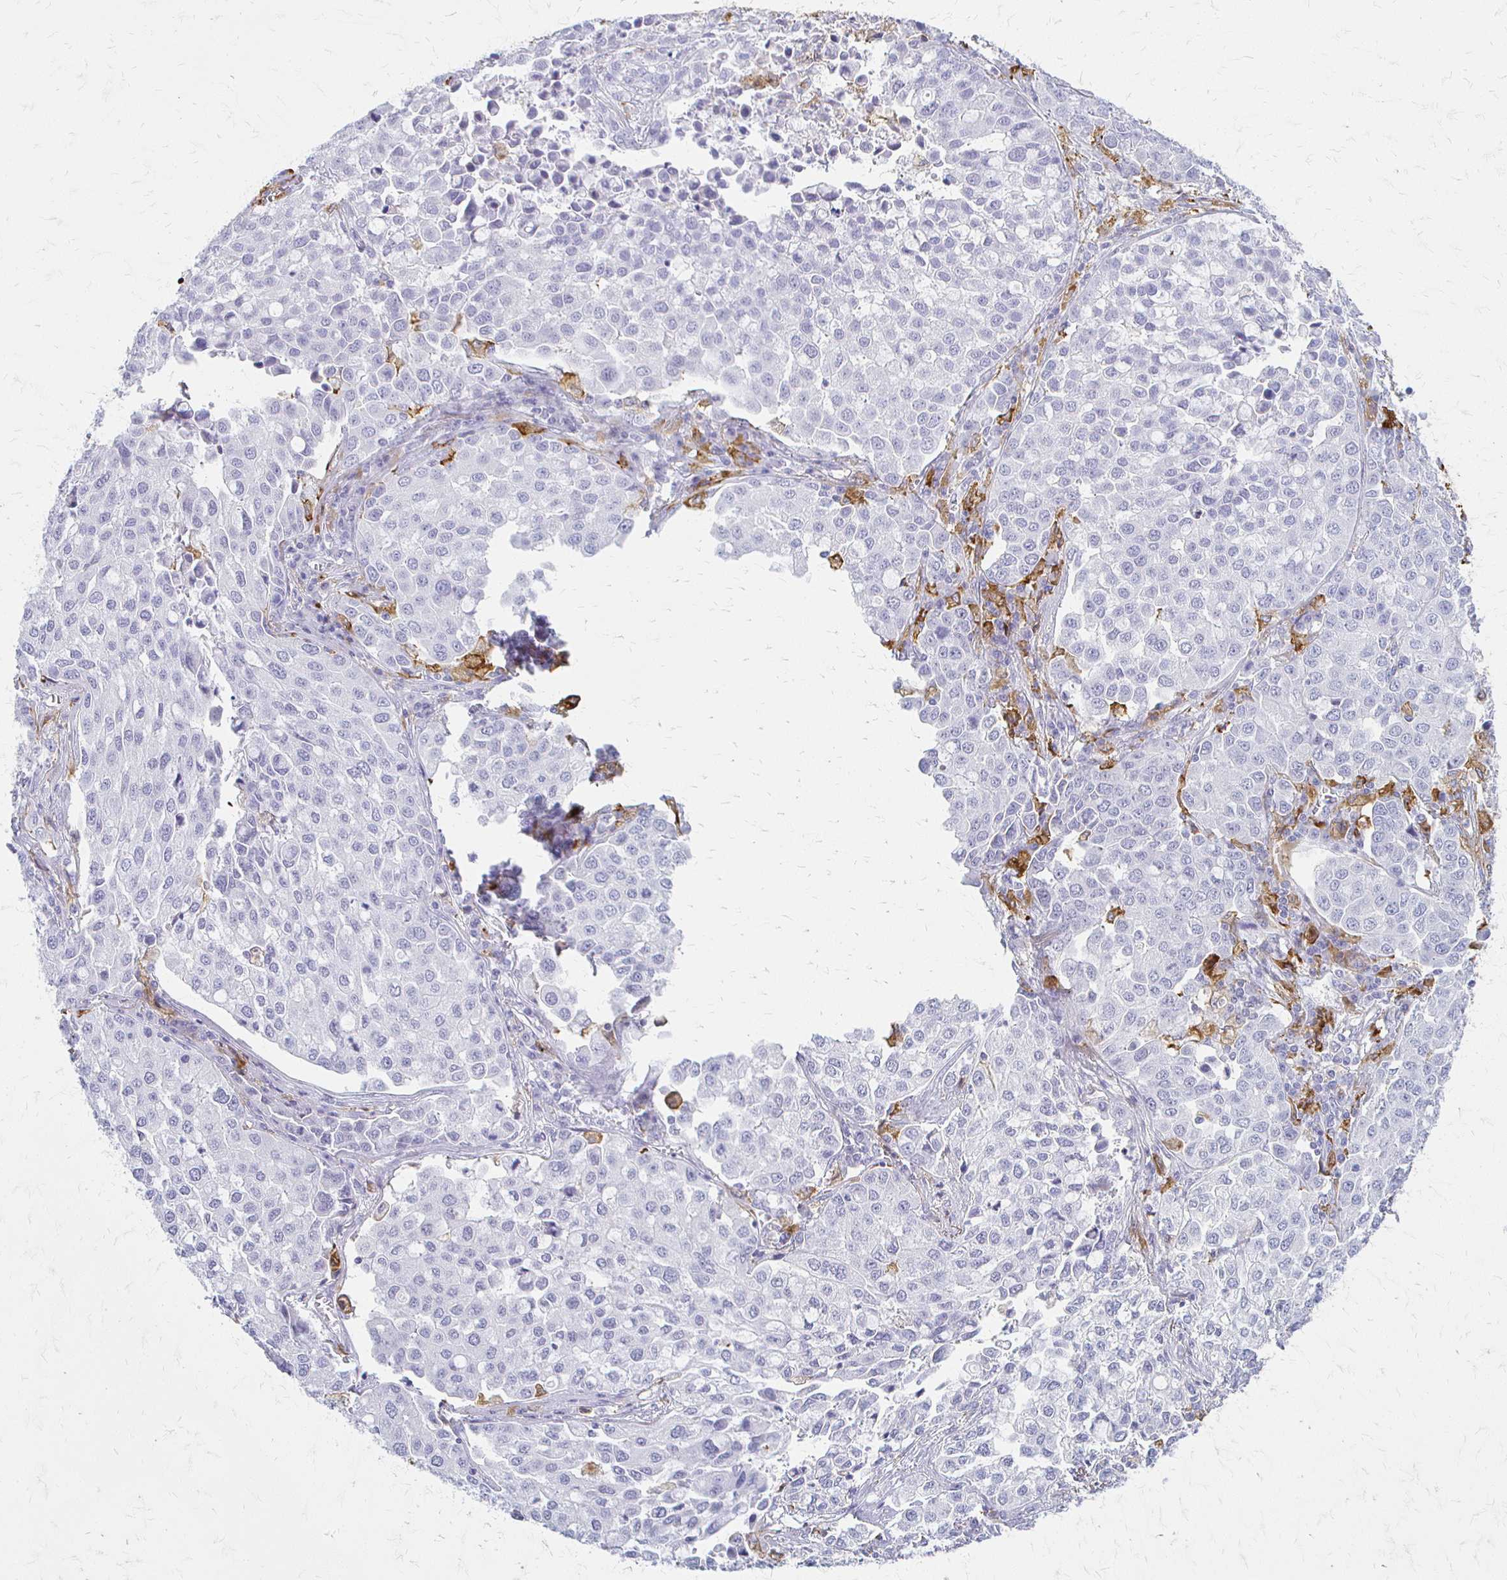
{"staining": {"intensity": "negative", "quantity": "none", "location": "none"}, "tissue": "lung cancer", "cell_type": "Tumor cells", "image_type": "cancer", "snomed": [{"axis": "morphology", "description": "Adenocarcinoma, NOS"}, {"axis": "morphology", "description": "Adenocarcinoma, metastatic, NOS"}, {"axis": "topography", "description": "Lymph node"}, {"axis": "topography", "description": "Lung"}], "caption": "There is no significant positivity in tumor cells of adenocarcinoma (lung). (Immunohistochemistry, brightfield microscopy, high magnification).", "gene": "ACP5", "patient": {"sex": "female", "age": 65}}